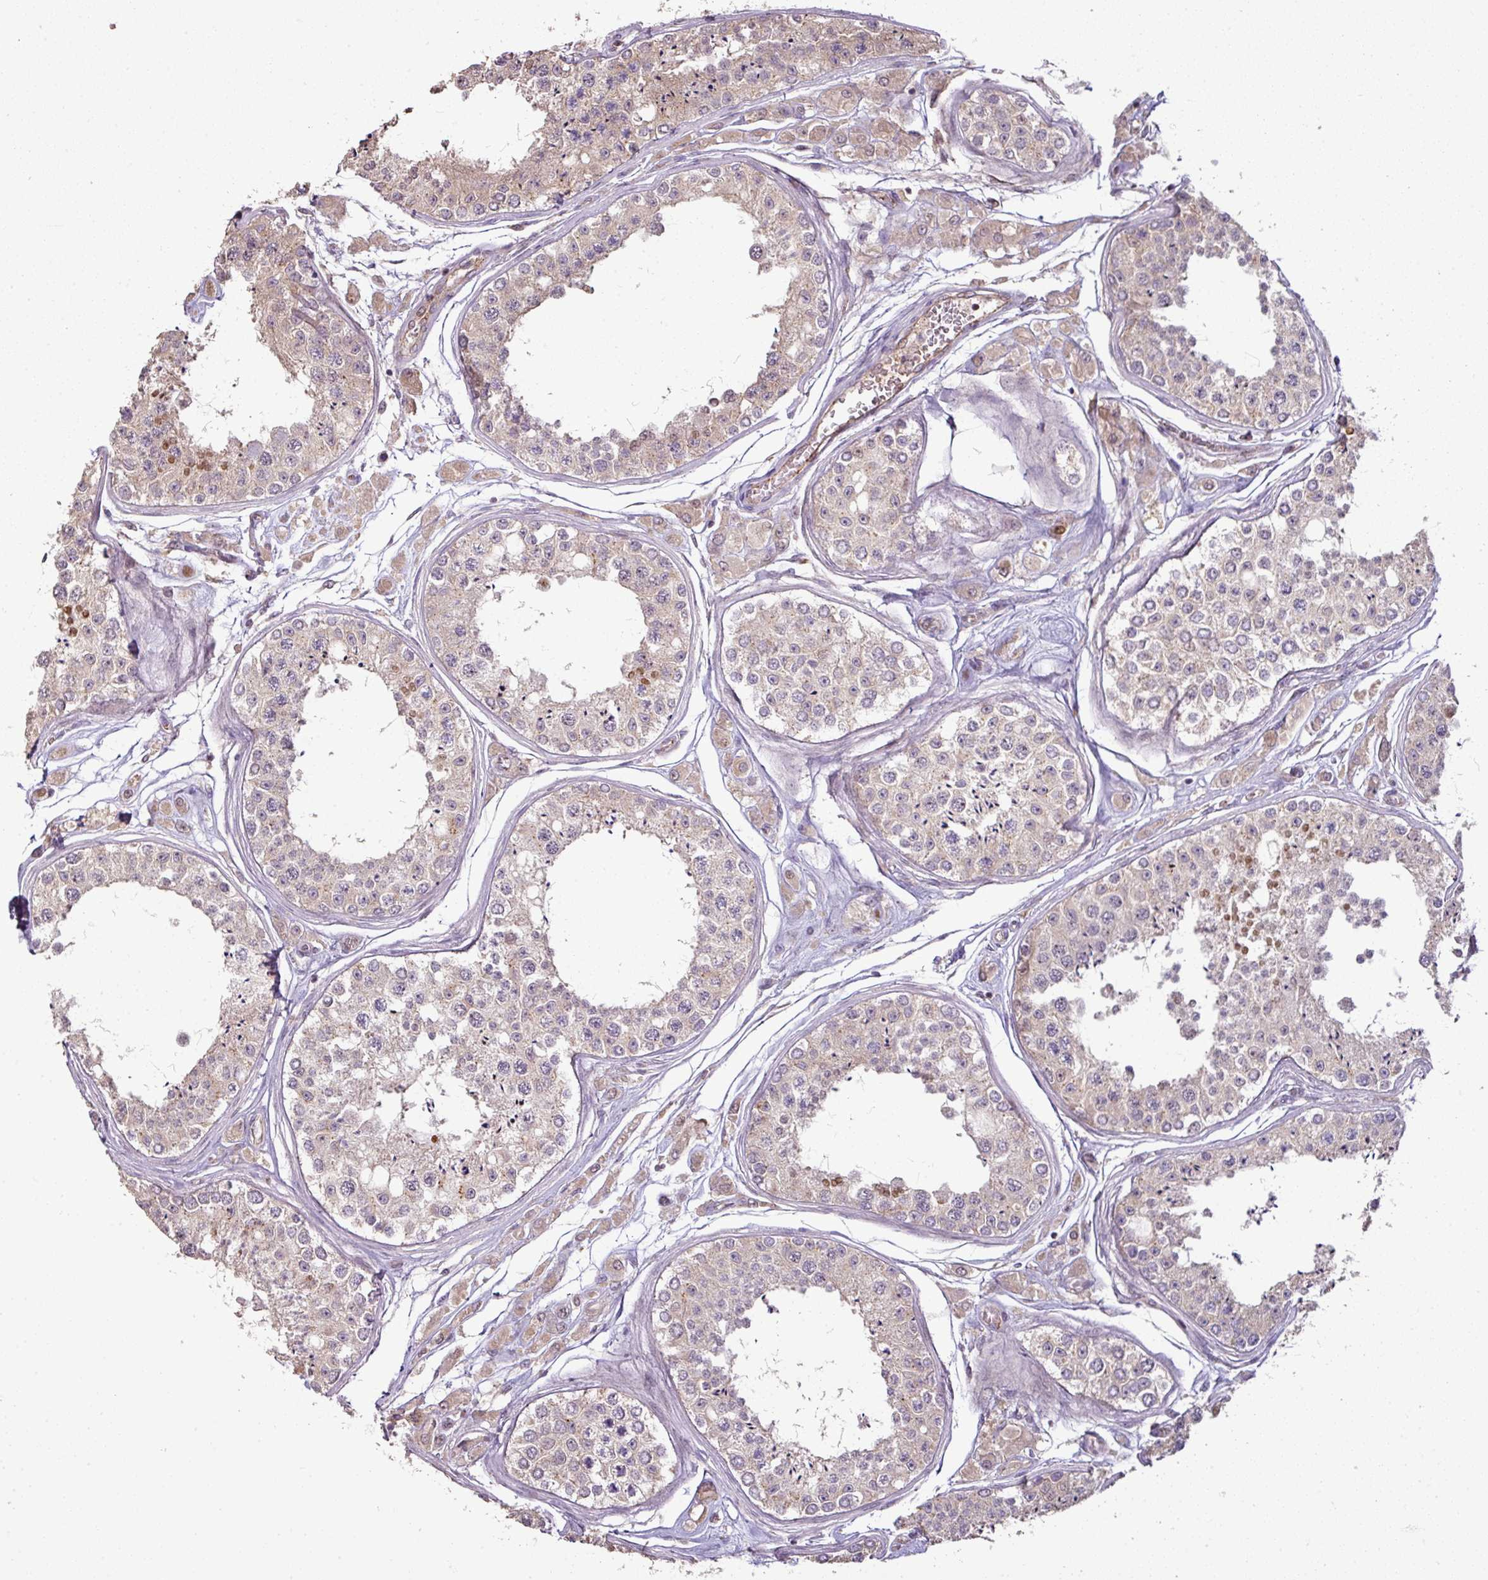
{"staining": {"intensity": "strong", "quantity": "<25%", "location": "nuclear"}, "tissue": "testis", "cell_type": "Cells in seminiferous ducts", "image_type": "normal", "snomed": [{"axis": "morphology", "description": "Normal tissue, NOS"}, {"axis": "topography", "description": "Testis"}], "caption": "Cells in seminiferous ducts exhibit medium levels of strong nuclear positivity in about <25% of cells in normal testis. Ihc stains the protein of interest in brown and the nuclei are stained blue.", "gene": "CXCR5", "patient": {"sex": "male", "age": 25}}